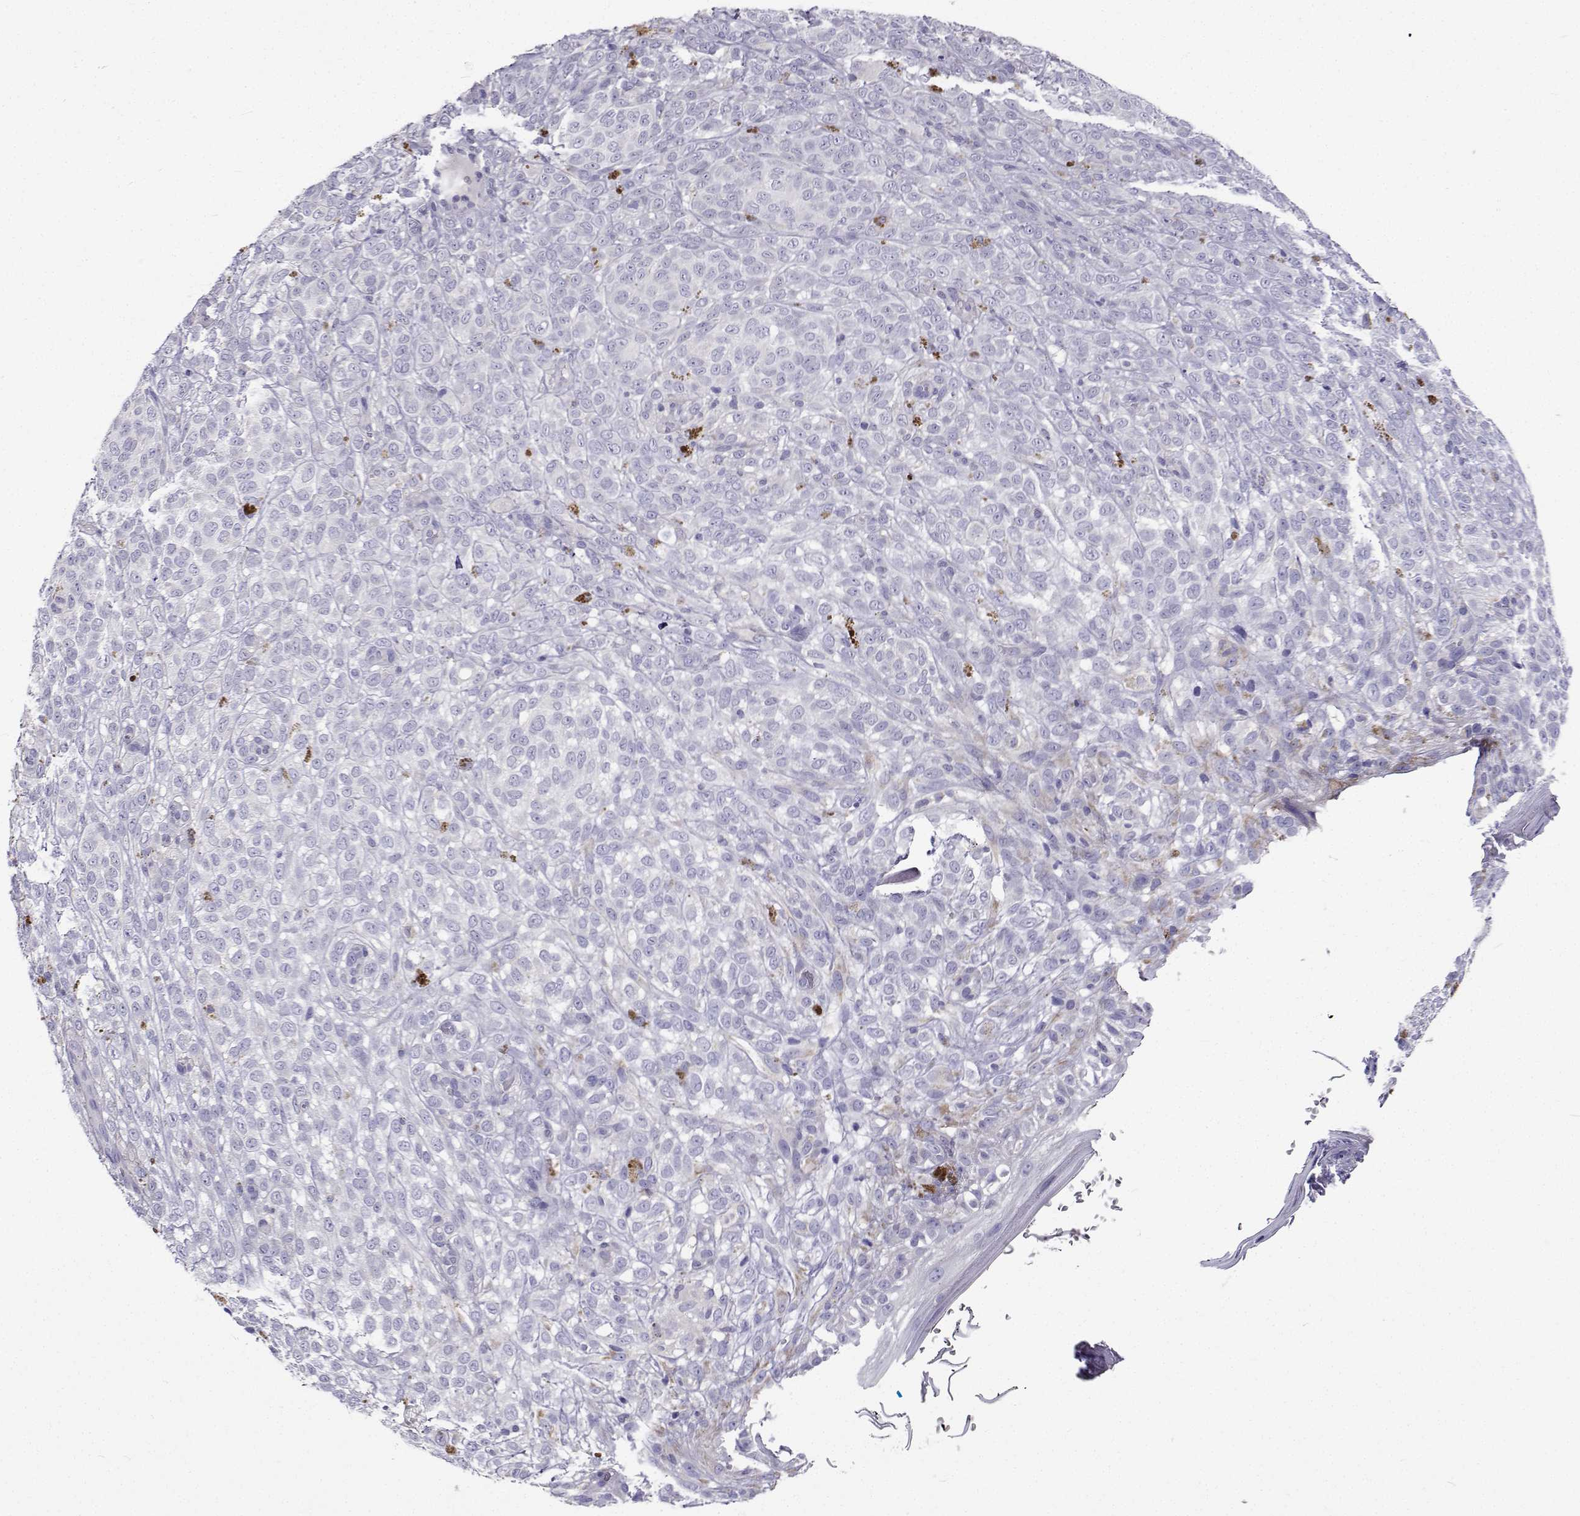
{"staining": {"intensity": "negative", "quantity": "none", "location": "none"}, "tissue": "melanoma", "cell_type": "Tumor cells", "image_type": "cancer", "snomed": [{"axis": "morphology", "description": "Malignant melanoma, NOS"}, {"axis": "topography", "description": "Skin"}], "caption": "An immunohistochemistry photomicrograph of malignant melanoma is shown. There is no staining in tumor cells of malignant melanoma. The staining is performed using DAB brown chromogen with nuclei counter-stained in using hematoxylin.", "gene": "LHFPL7", "patient": {"sex": "female", "age": 86}}